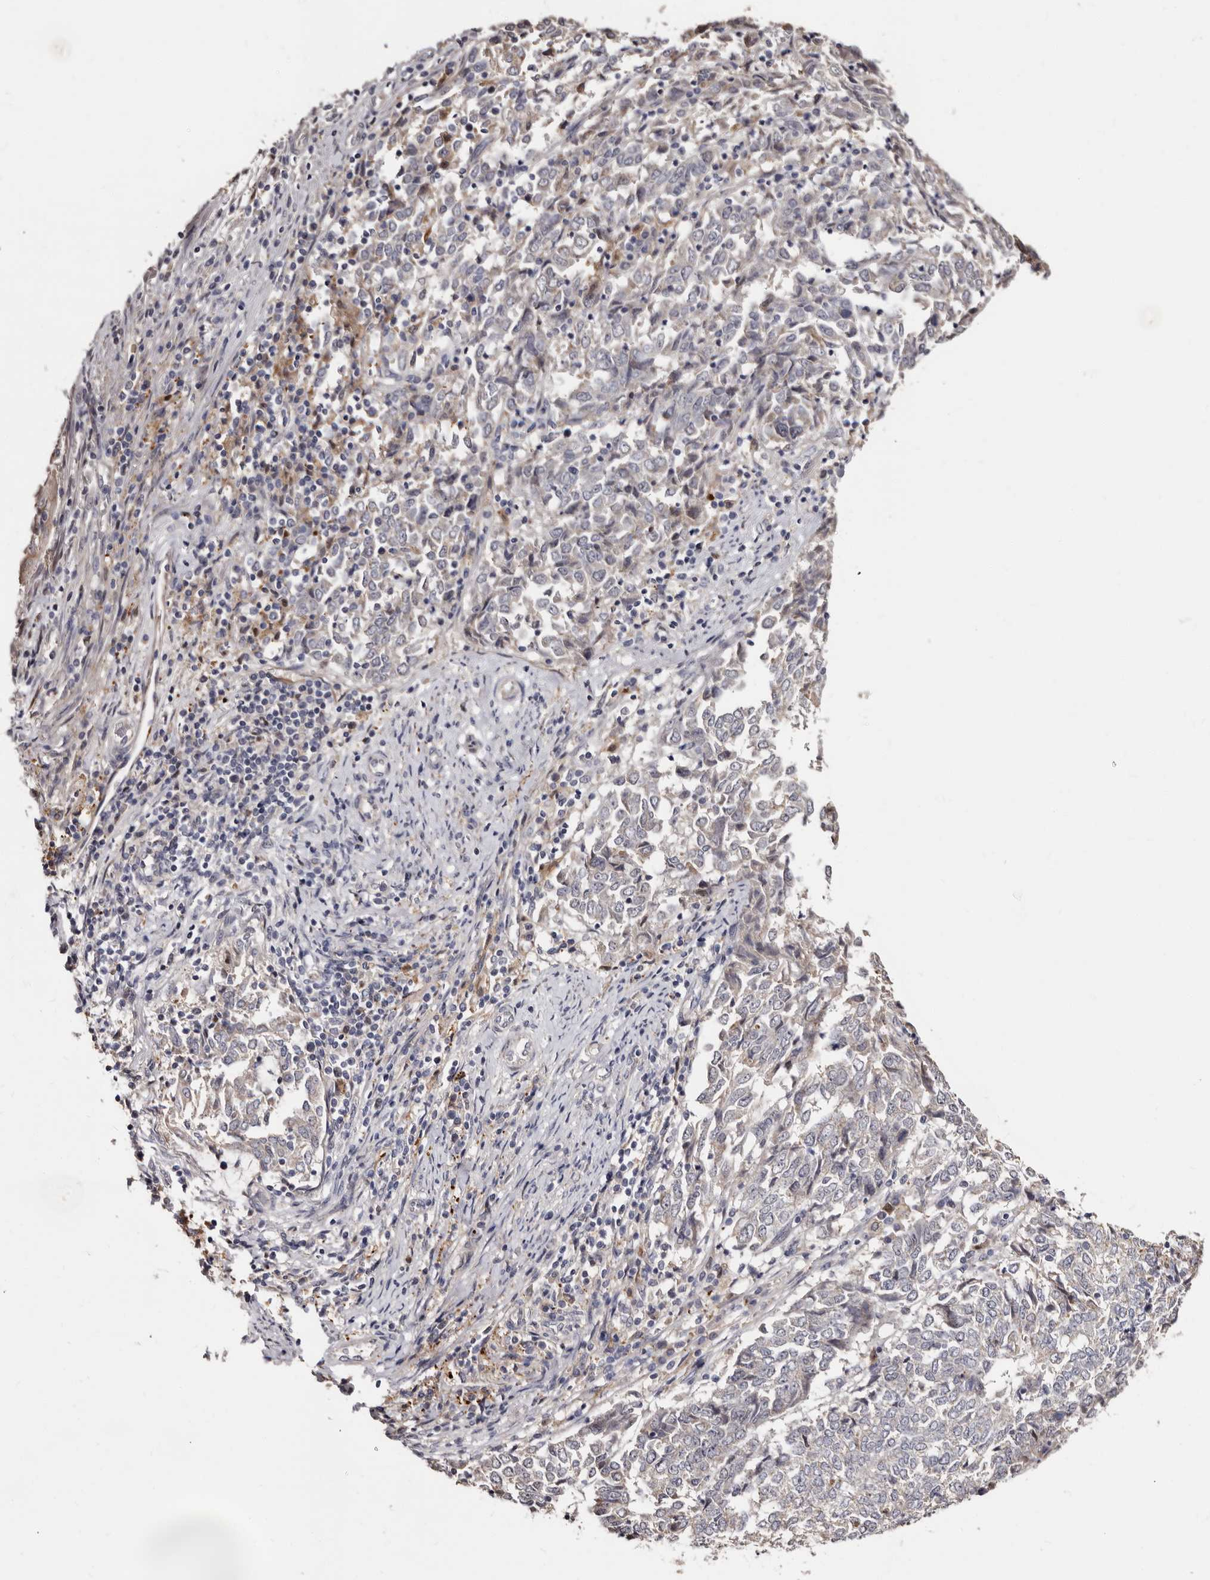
{"staining": {"intensity": "negative", "quantity": "none", "location": "none"}, "tissue": "endometrial cancer", "cell_type": "Tumor cells", "image_type": "cancer", "snomed": [{"axis": "morphology", "description": "Adenocarcinoma, NOS"}, {"axis": "topography", "description": "Endometrium"}], "caption": "Image shows no protein expression in tumor cells of endometrial adenocarcinoma tissue.", "gene": "PTAFR", "patient": {"sex": "female", "age": 80}}